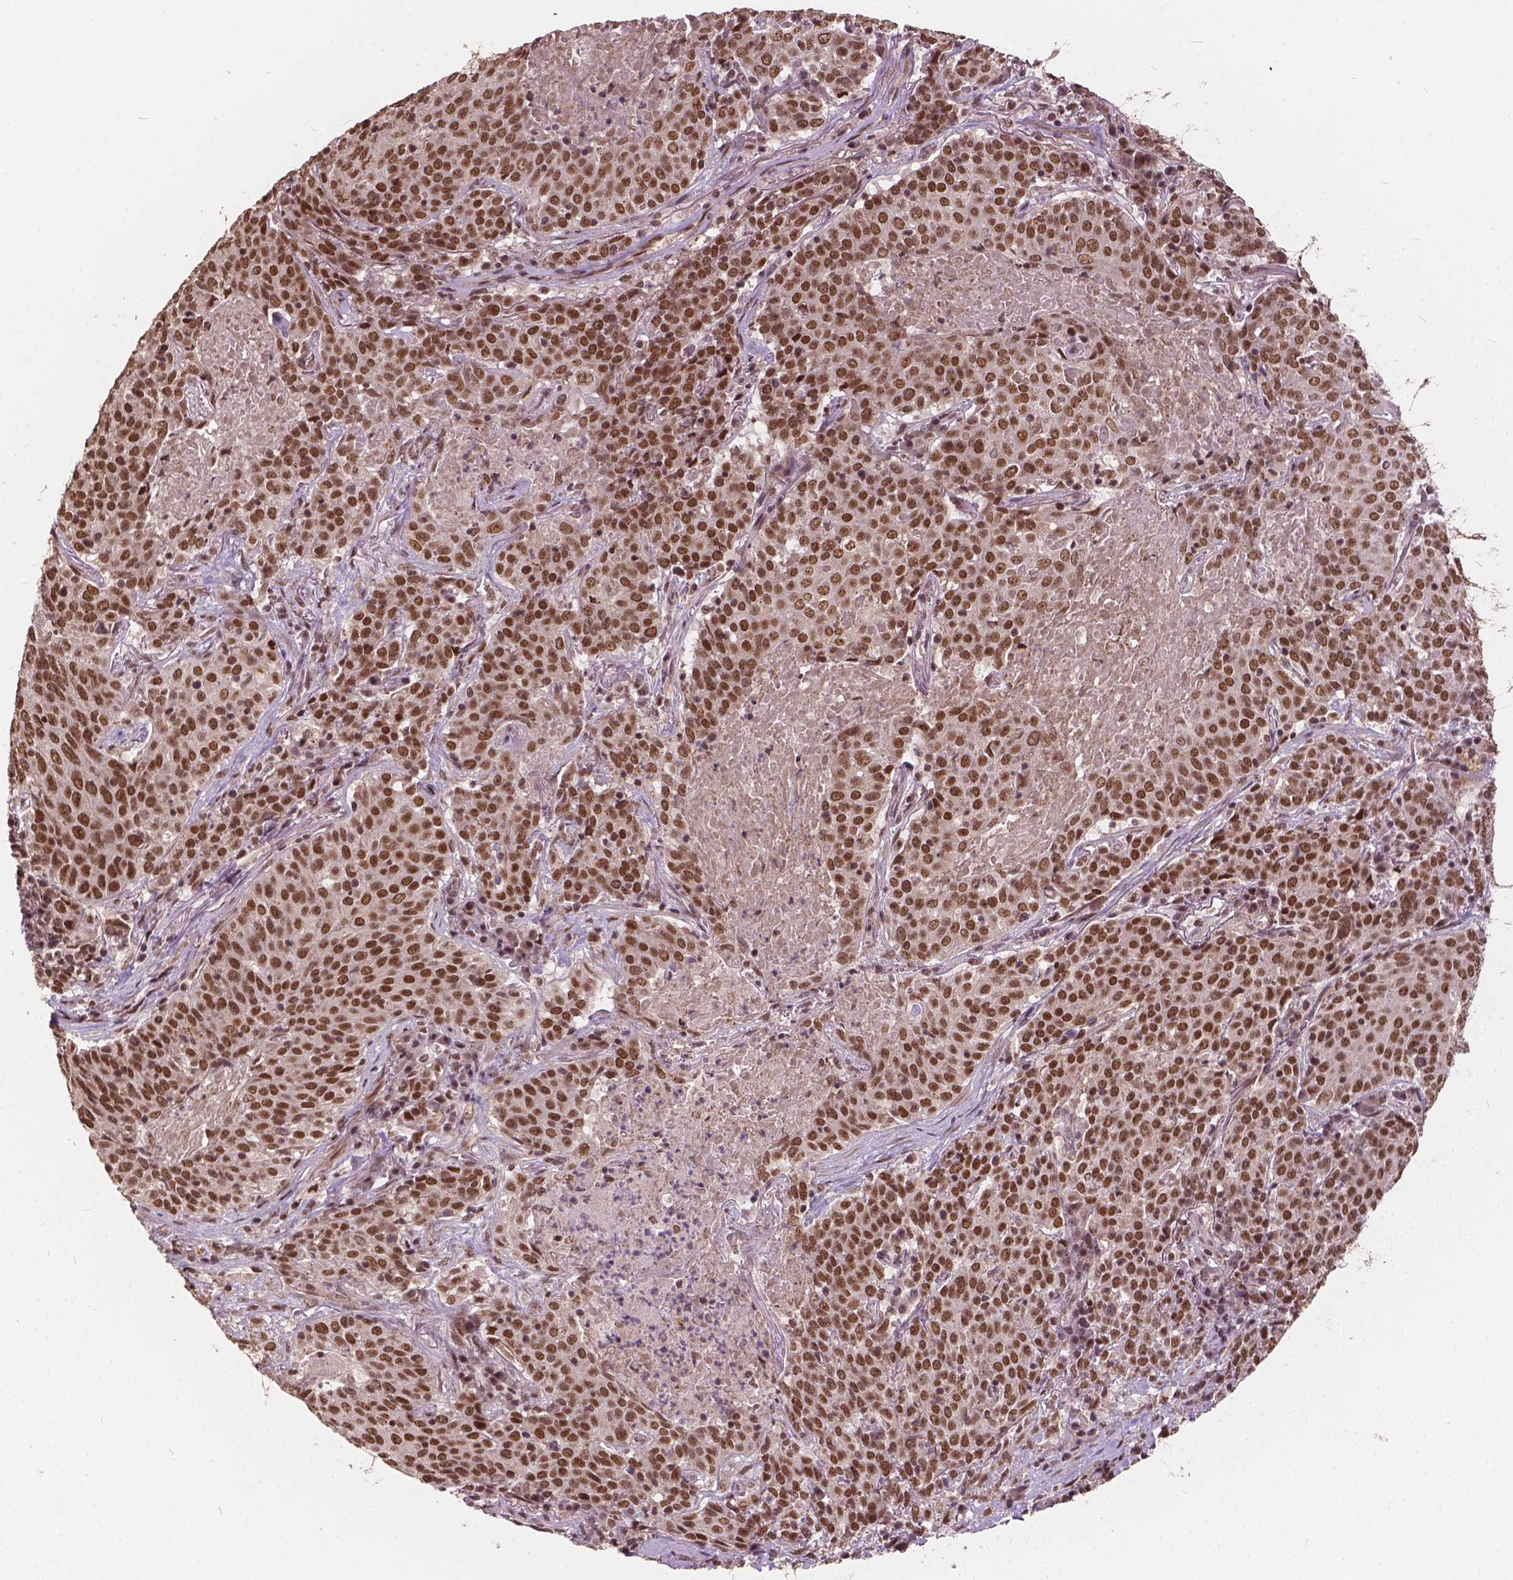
{"staining": {"intensity": "moderate", "quantity": ">75%", "location": "nuclear"}, "tissue": "lung cancer", "cell_type": "Tumor cells", "image_type": "cancer", "snomed": [{"axis": "morphology", "description": "Squamous cell carcinoma, NOS"}, {"axis": "topography", "description": "Lung"}], "caption": "Brown immunohistochemical staining in human lung squamous cell carcinoma demonstrates moderate nuclear expression in approximately >75% of tumor cells. Ihc stains the protein of interest in brown and the nuclei are stained blue.", "gene": "GPS2", "patient": {"sex": "male", "age": 82}}